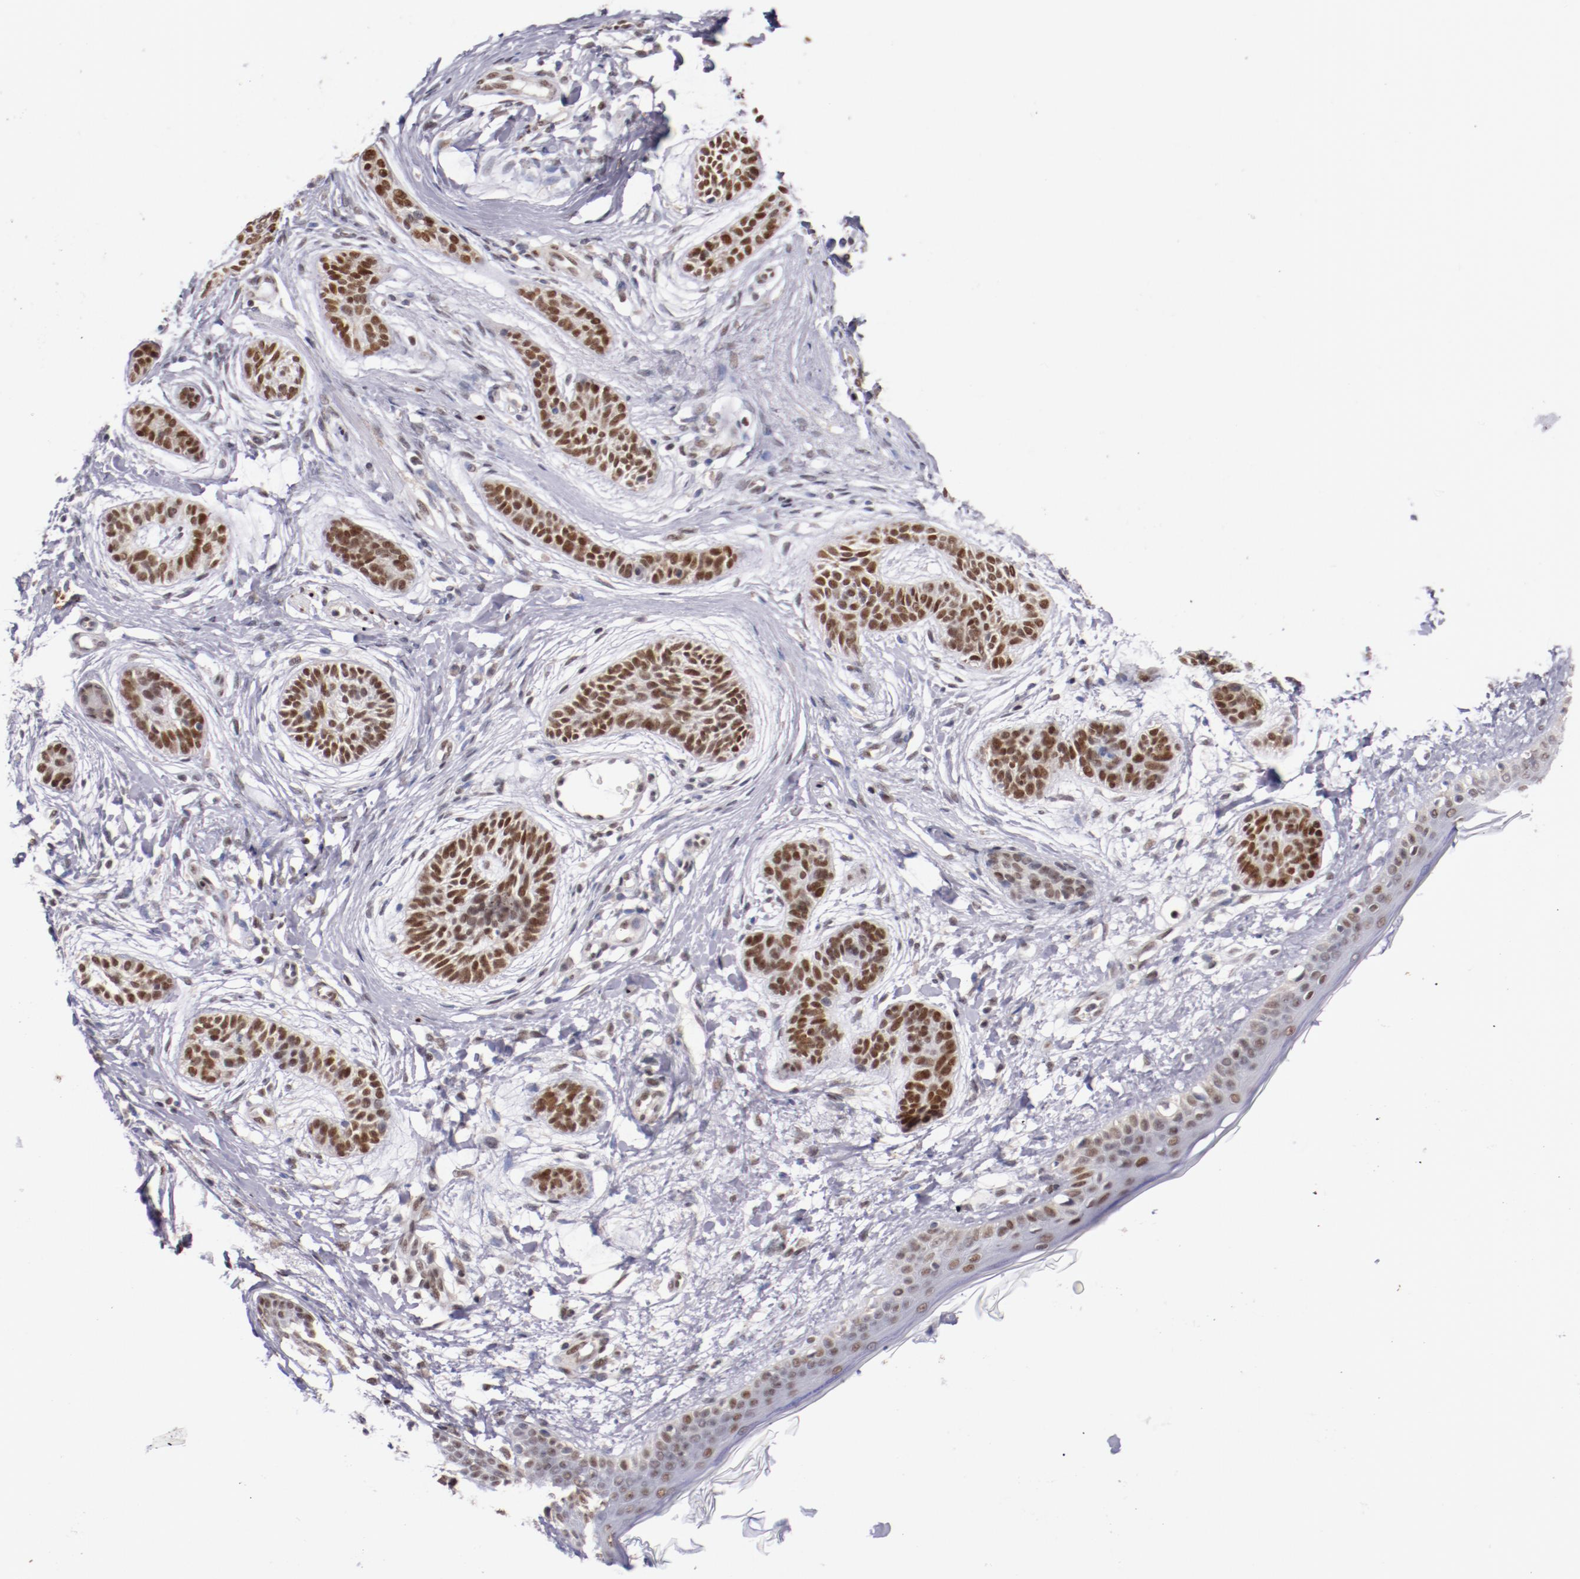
{"staining": {"intensity": "moderate", "quantity": ">75%", "location": "nuclear"}, "tissue": "skin cancer", "cell_type": "Tumor cells", "image_type": "cancer", "snomed": [{"axis": "morphology", "description": "Normal tissue, NOS"}, {"axis": "morphology", "description": "Basal cell carcinoma"}, {"axis": "topography", "description": "Skin"}], "caption": "Immunohistochemistry (IHC) photomicrograph of neoplastic tissue: skin basal cell carcinoma stained using immunohistochemistry exhibits medium levels of moderate protein expression localized specifically in the nuclear of tumor cells, appearing as a nuclear brown color.", "gene": "SRF", "patient": {"sex": "male", "age": 63}}